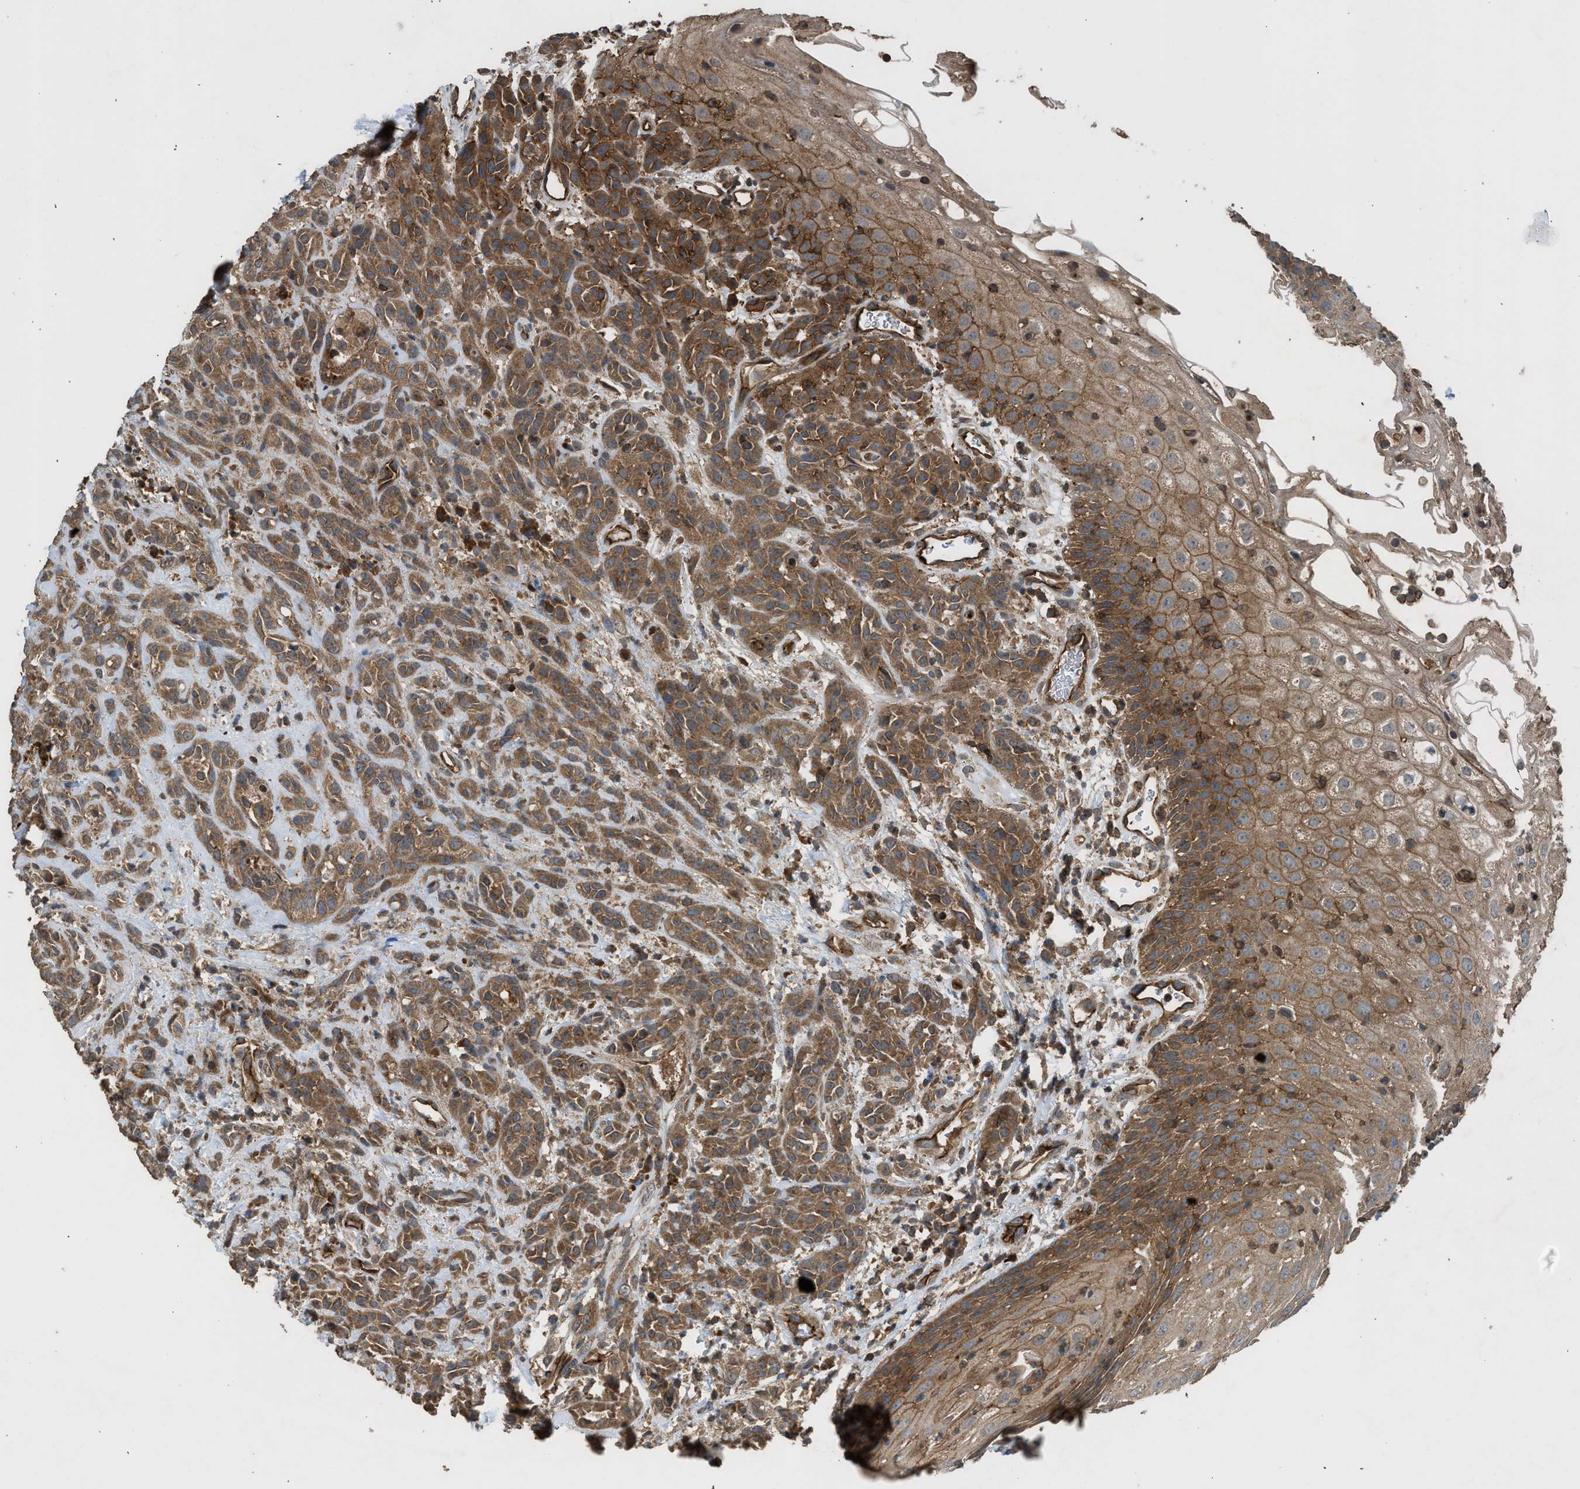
{"staining": {"intensity": "moderate", "quantity": ">75%", "location": "cytoplasmic/membranous"}, "tissue": "head and neck cancer", "cell_type": "Tumor cells", "image_type": "cancer", "snomed": [{"axis": "morphology", "description": "Normal tissue, NOS"}, {"axis": "morphology", "description": "Squamous cell carcinoma, NOS"}, {"axis": "topography", "description": "Cartilage tissue"}, {"axis": "topography", "description": "Head-Neck"}], "caption": "Head and neck cancer stained for a protein (brown) reveals moderate cytoplasmic/membranous positive expression in about >75% of tumor cells.", "gene": "HIP1R", "patient": {"sex": "male", "age": 62}}